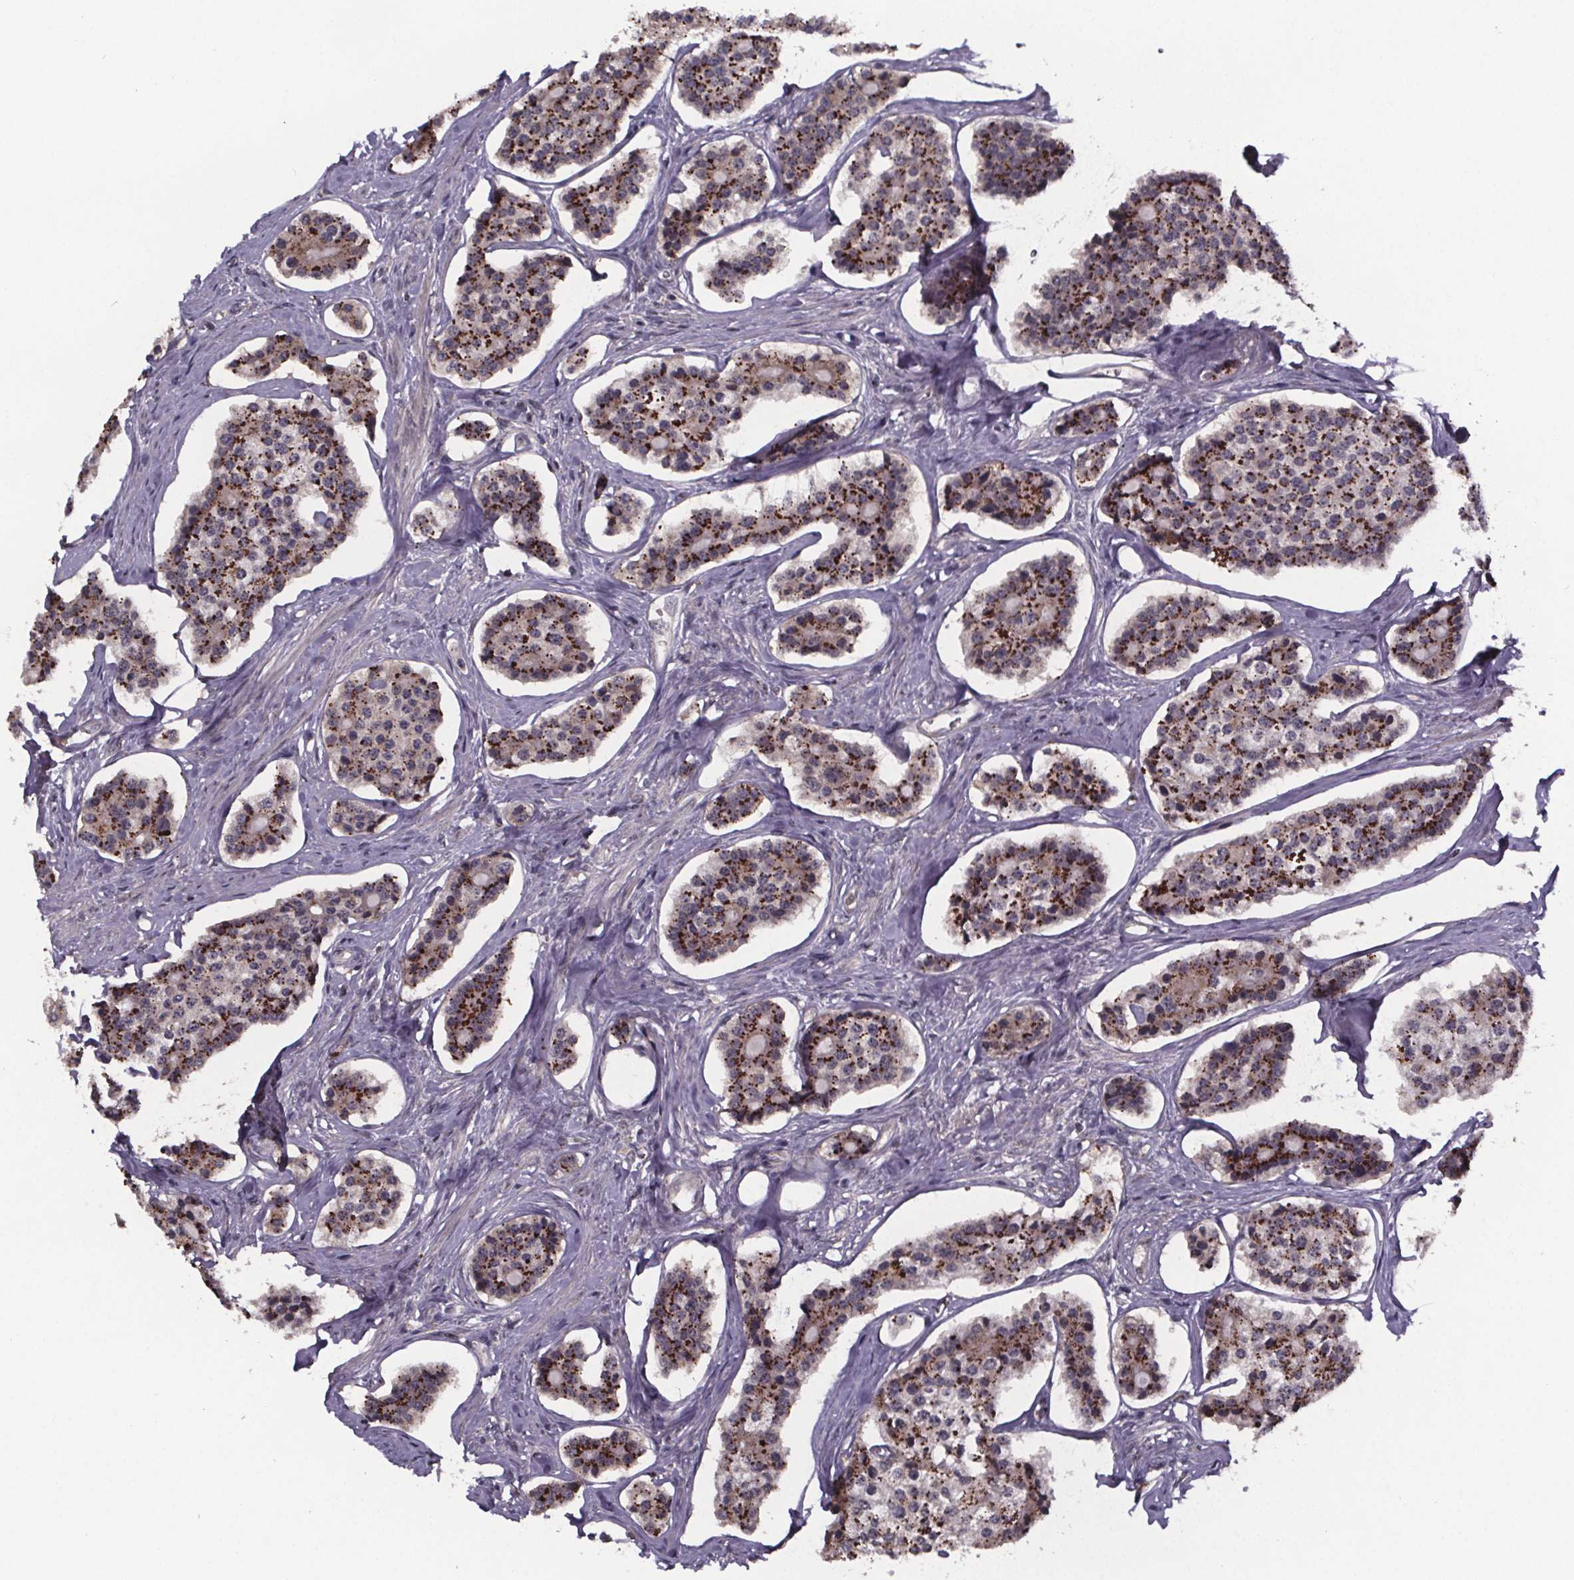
{"staining": {"intensity": "strong", "quantity": ">75%", "location": "cytoplasmic/membranous"}, "tissue": "carcinoid", "cell_type": "Tumor cells", "image_type": "cancer", "snomed": [{"axis": "morphology", "description": "Carcinoid, malignant, NOS"}, {"axis": "topography", "description": "Small intestine"}], "caption": "An image of human malignant carcinoid stained for a protein displays strong cytoplasmic/membranous brown staining in tumor cells.", "gene": "SAT1", "patient": {"sex": "female", "age": 65}}